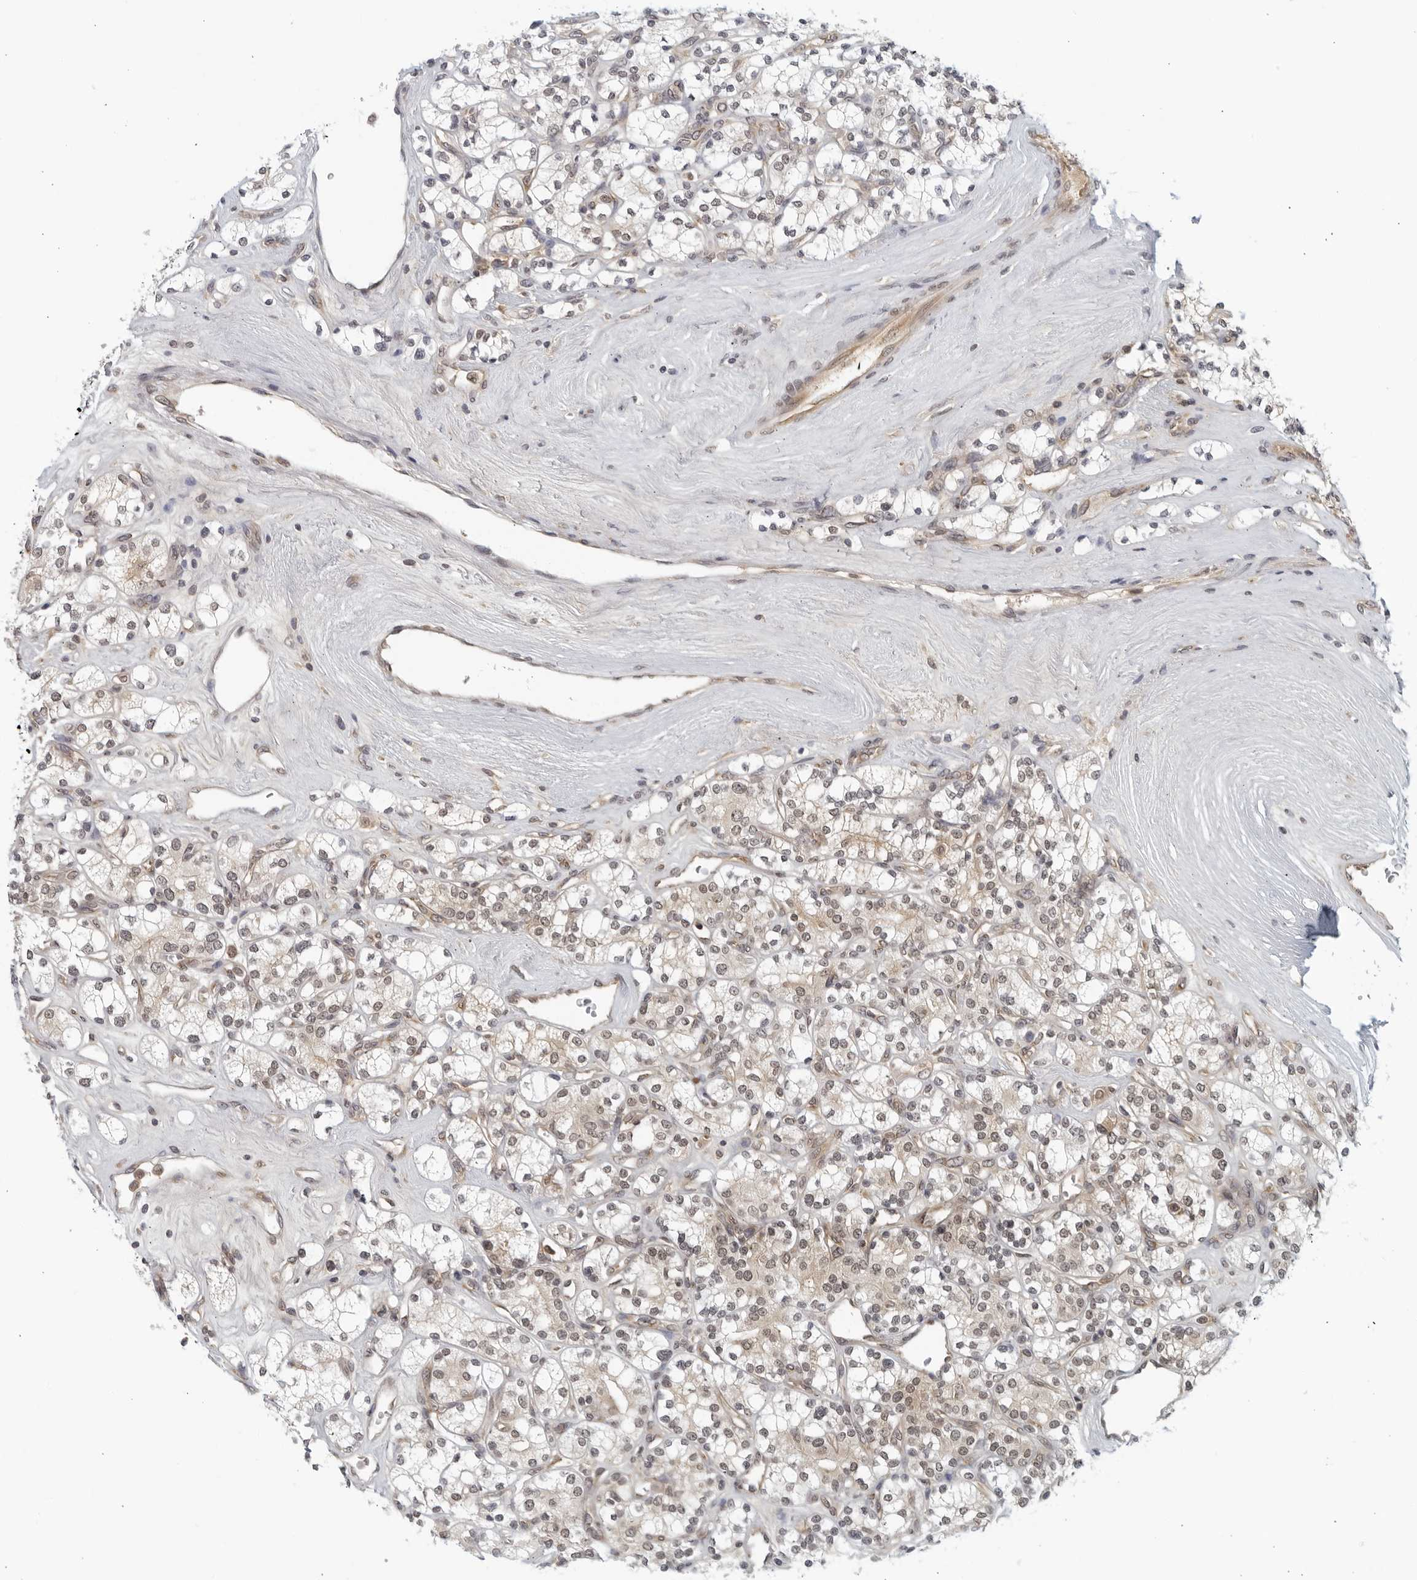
{"staining": {"intensity": "weak", "quantity": "25%-75%", "location": "nuclear"}, "tissue": "renal cancer", "cell_type": "Tumor cells", "image_type": "cancer", "snomed": [{"axis": "morphology", "description": "Adenocarcinoma, NOS"}, {"axis": "topography", "description": "Kidney"}], "caption": "This histopathology image shows immunohistochemistry staining of human renal cancer (adenocarcinoma), with low weak nuclear staining in about 25%-75% of tumor cells.", "gene": "RC3H1", "patient": {"sex": "male", "age": 77}}